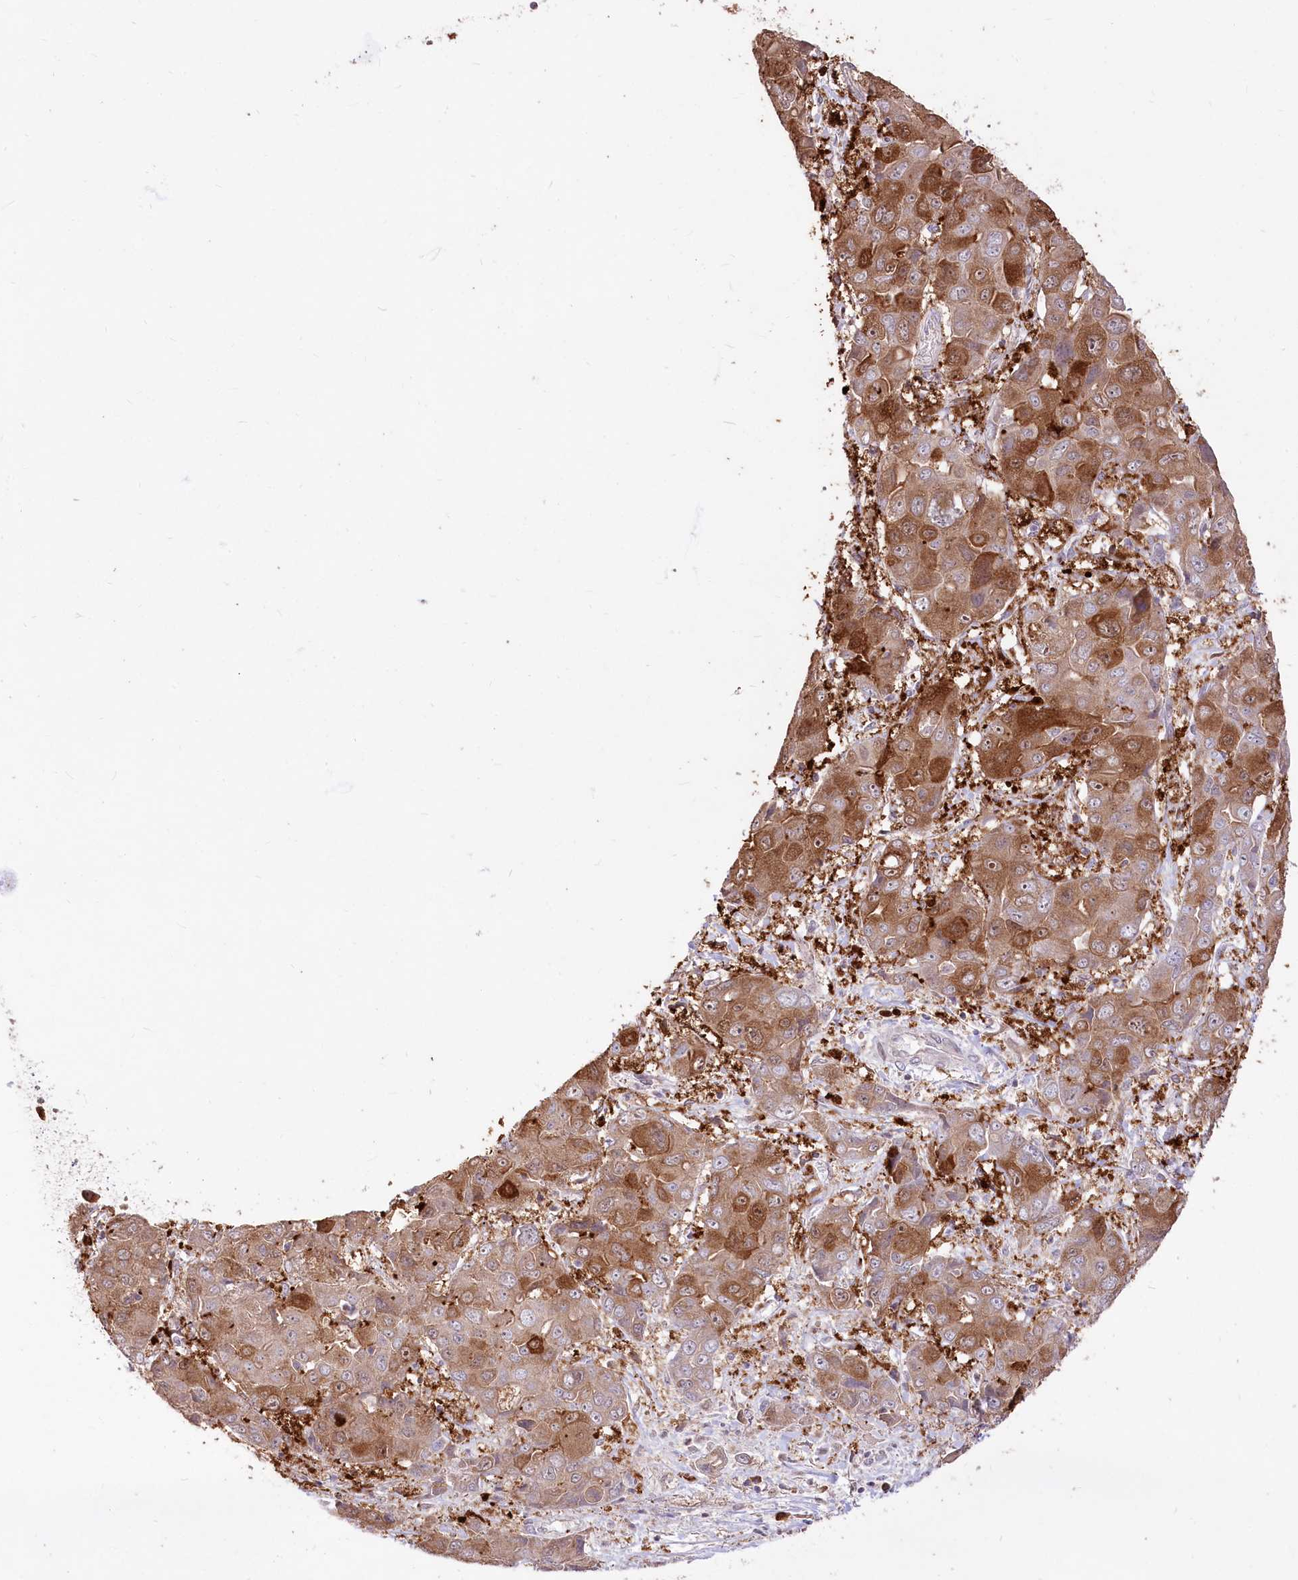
{"staining": {"intensity": "moderate", "quantity": ">75%", "location": "cytoplasmic/membranous,nuclear"}, "tissue": "liver cancer", "cell_type": "Tumor cells", "image_type": "cancer", "snomed": [{"axis": "morphology", "description": "Cholangiocarcinoma"}, {"axis": "topography", "description": "Liver"}], "caption": "Tumor cells demonstrate moderate cytoplasmic/membranous and nuclear staining in about >75% of cells in liver cholangiocarcinoma. Nuclei are stained in blue.", "gene": "STT3B", "patient": {"sex": "male", "age": 67}}